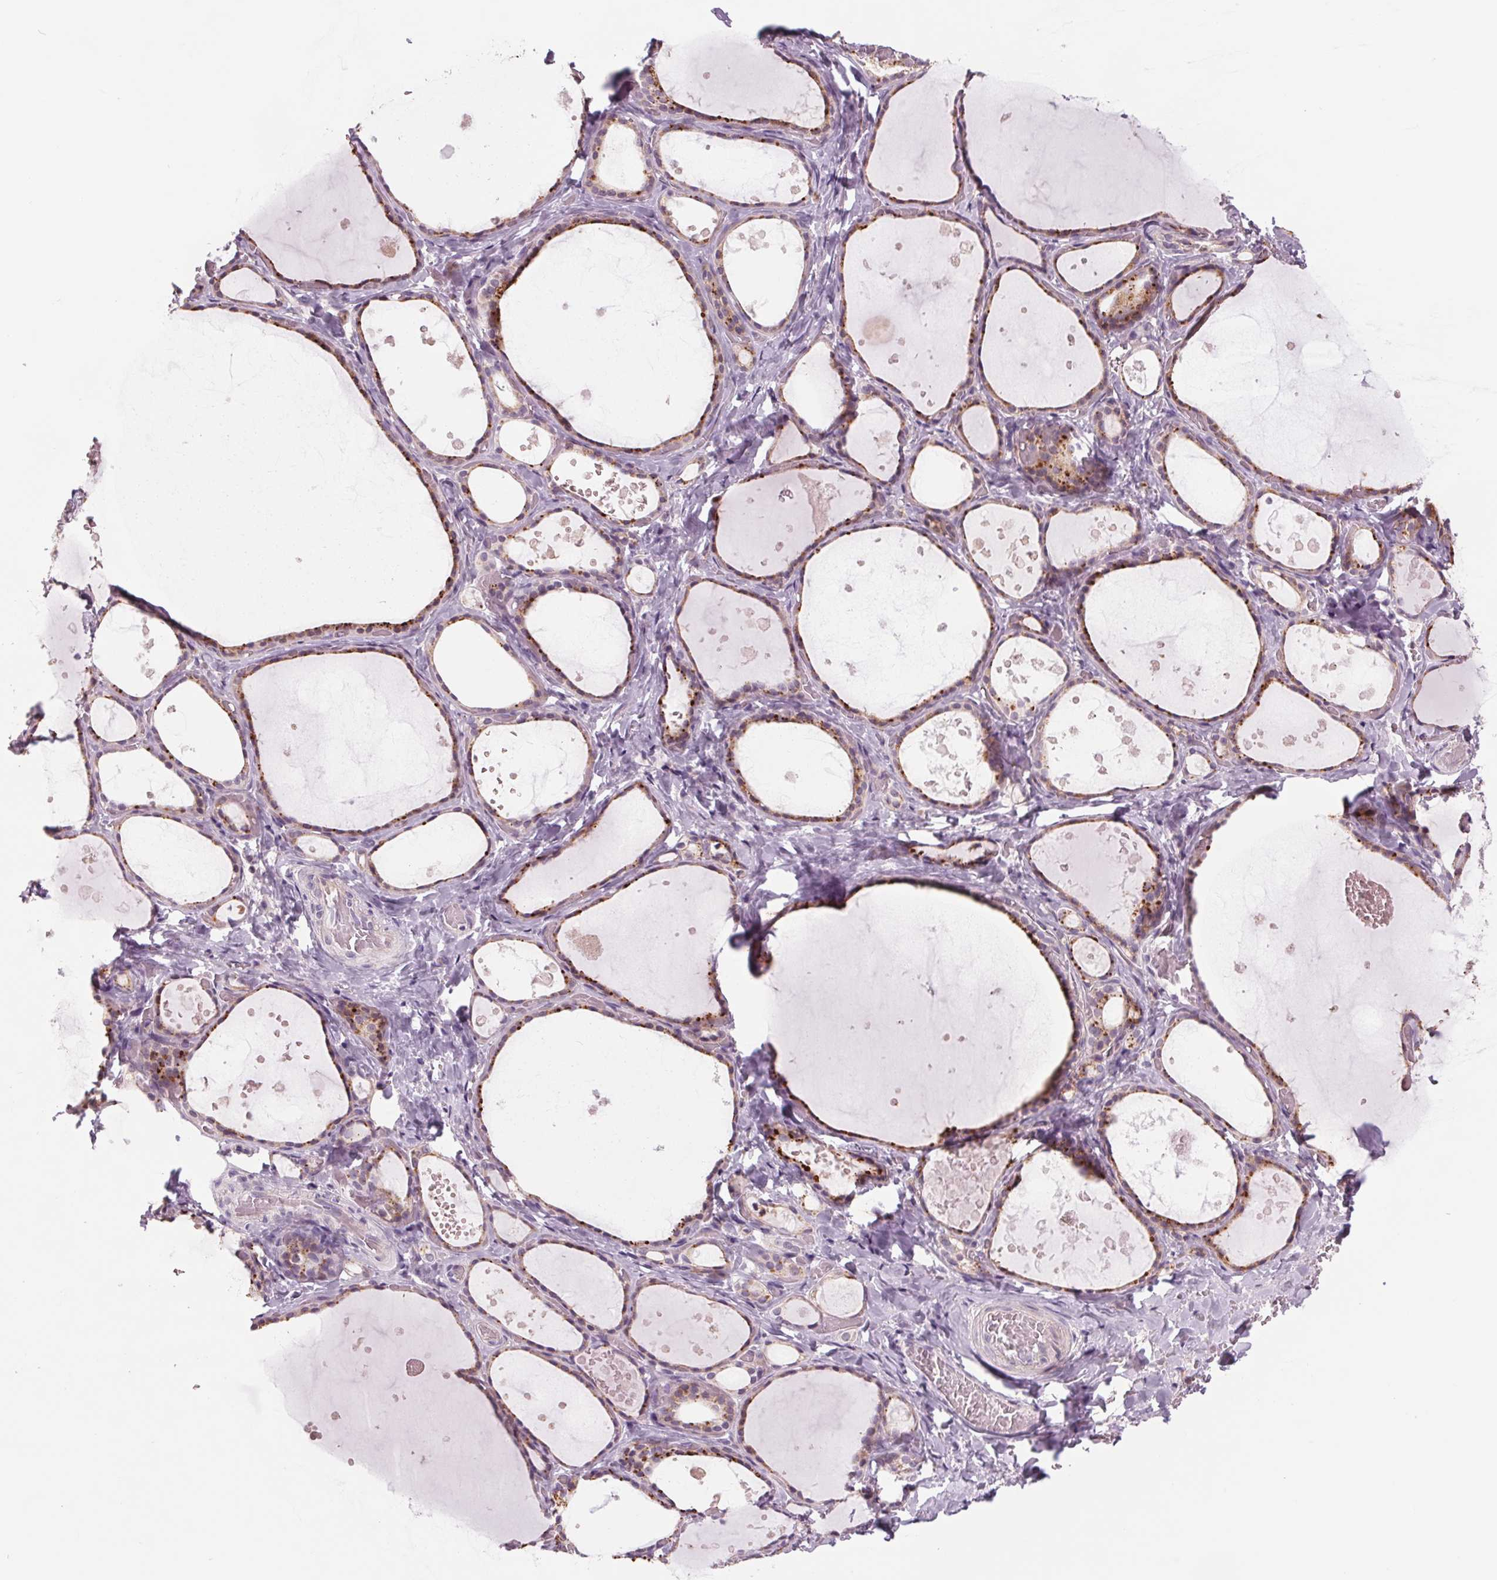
{"staining": {"intensity": "moderate", "quantity": "25%-75%", "location": "cytoplasmic/membranous"}, "tissue": "thyroid gland", "cell_type": "Glandular cells", "image_type": "normal", "snomed": [{"axis": "morphology", "description": "Normal tissue, NOS"}, {"axis": "topography", "description": "Thyroid gland"}], "caption": "Unremarkable thyroid gland demonstrates moderate cytoplasmic/membranous staining in about 25%-75% of glandular cells.", "gene": "SAMD5", "patient": {"sex": "female", "age": 56}}